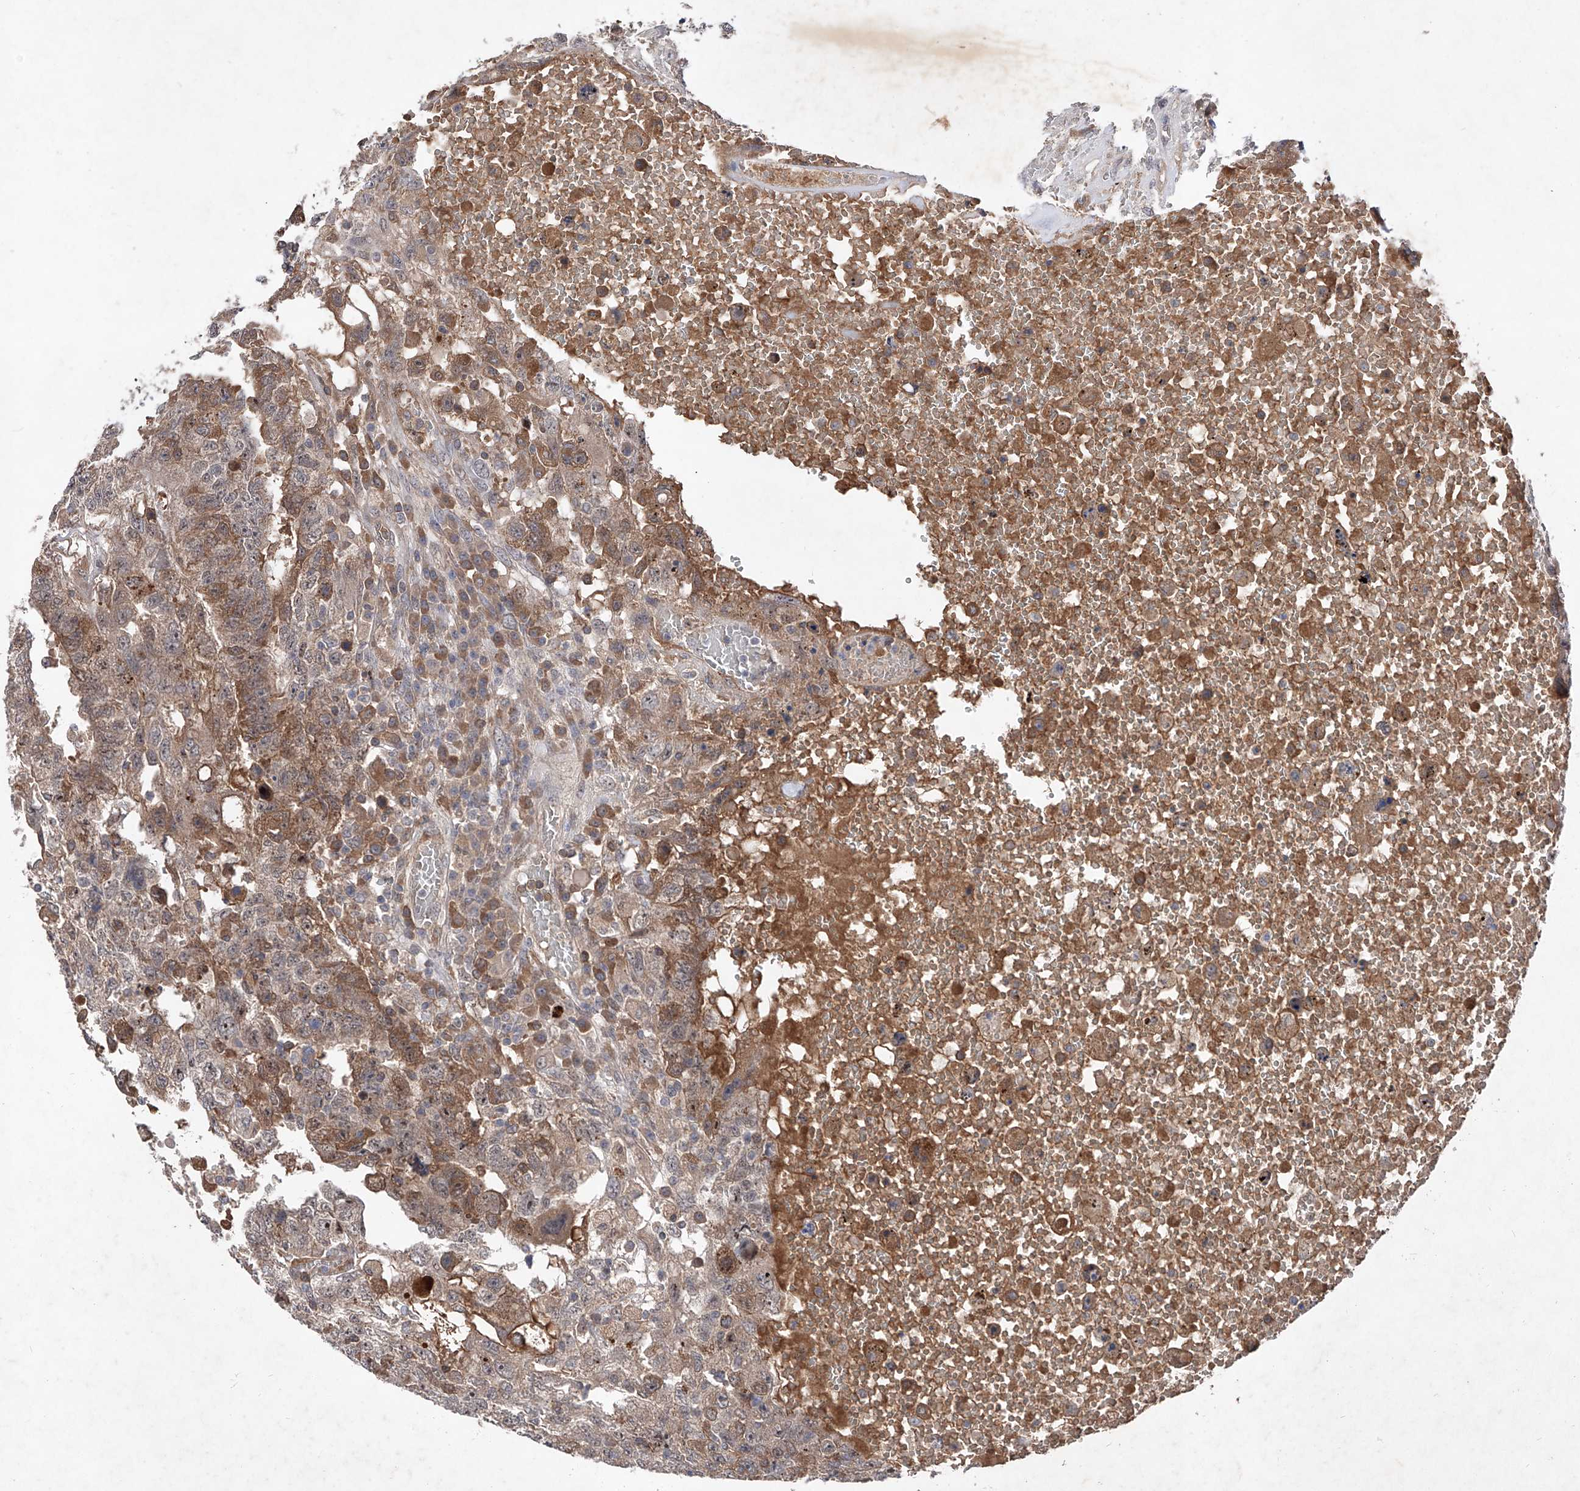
{"staining": {"intensity": "moderate", "quantity": "25%-75%", "location": "cytoplasmic/membranous"}, "tissue": "testis cancer", "cell_type": "Tumor cells", "image_type": "cancer", "snomed": [{"axis": "morphology", "description": "Carcinoma, Embryonal, NOS"}, {"axis": "topography", "description": "Testis"}], "caption": "Protein expression analysis of testis cancer (embryonal carcinoma) reveals moderate cytoplasmic/membranous positivity in approximately 25%-75% of tumor cells.", "gene": "FAM135A", "patient": {"sex": "male", "age": 26}}